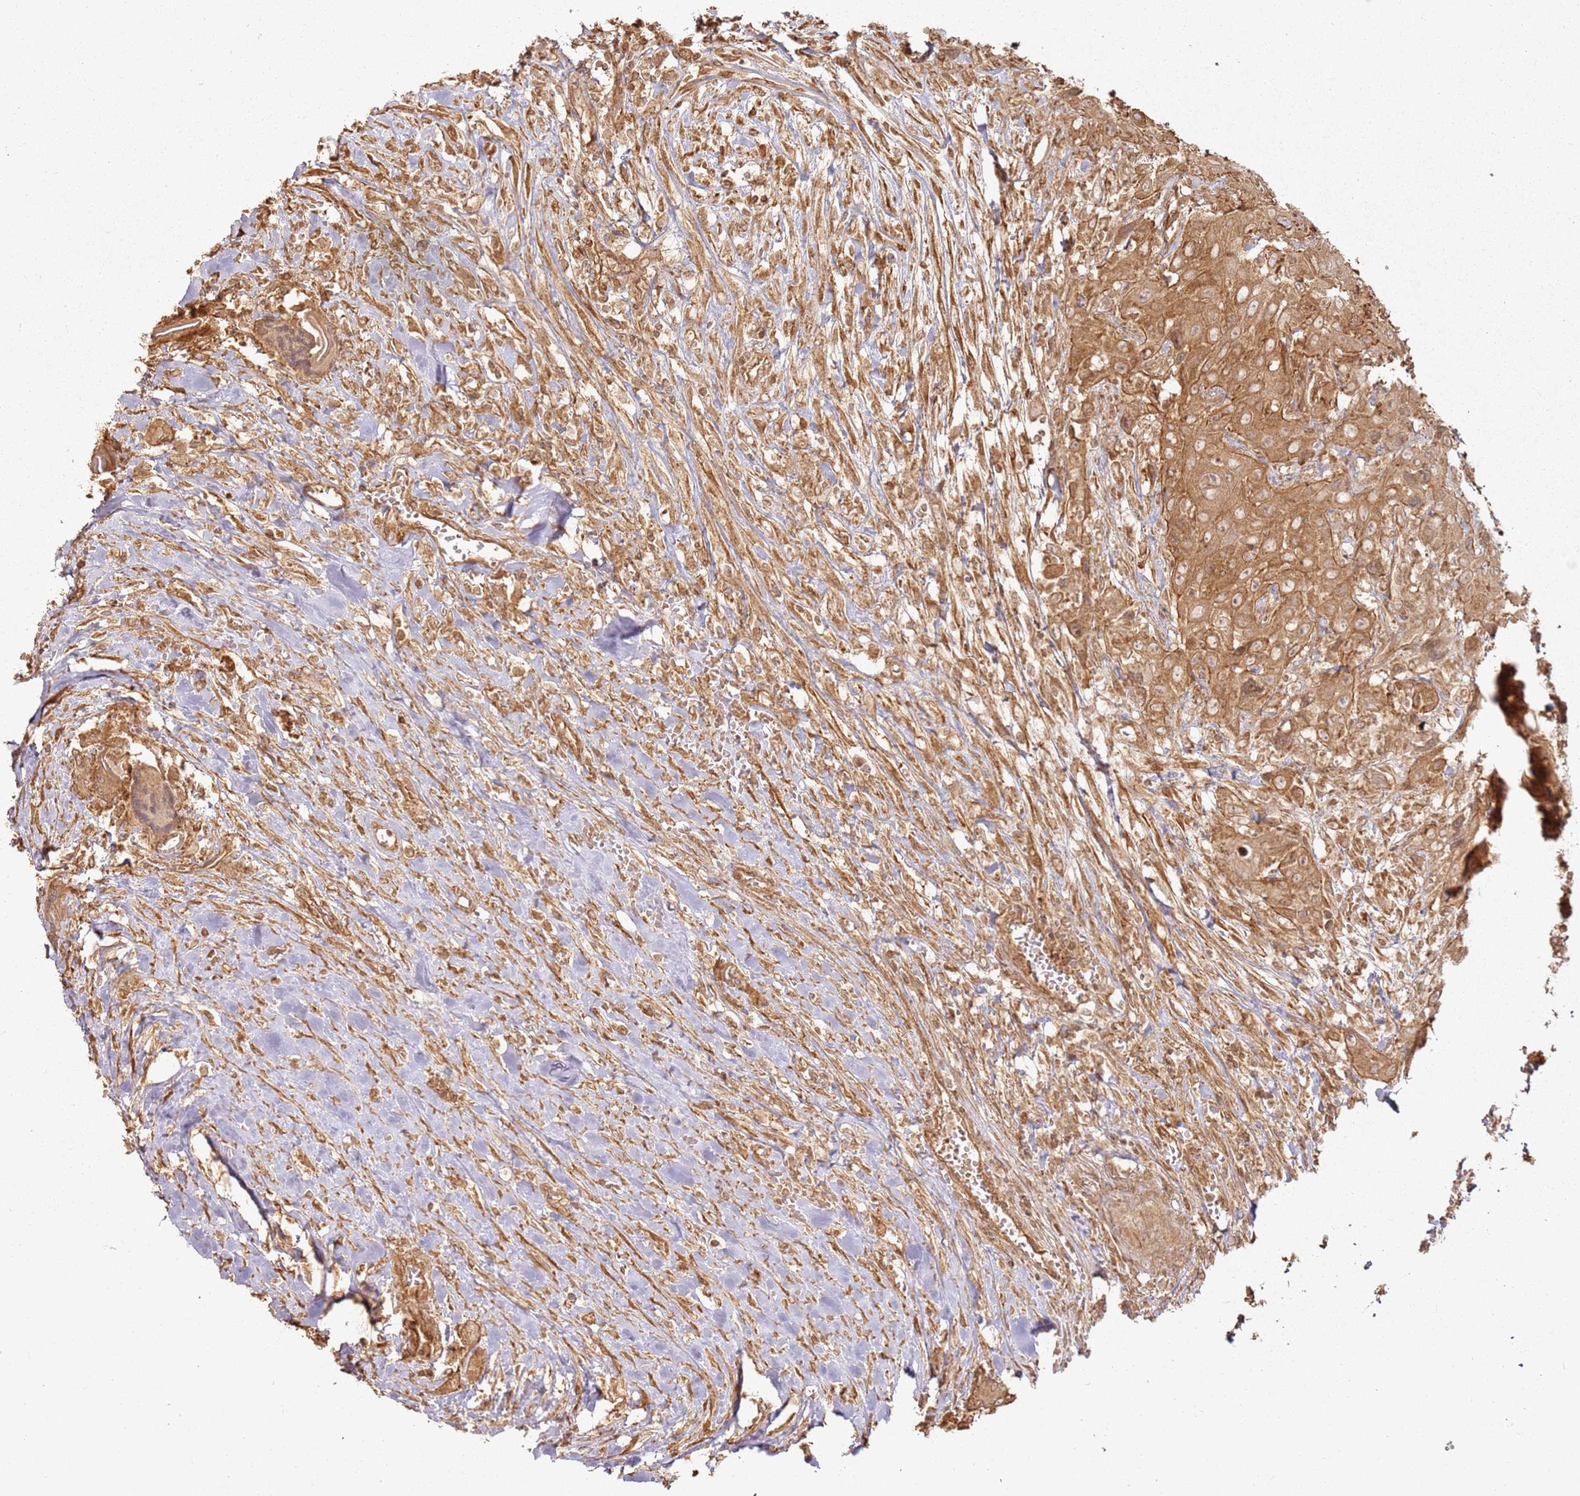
{"staining": {"intensity": "moderate", "quantity": ">75%", "location": "cytoplasmic/membranous"}, "tissue": "head and neck cancer", "cell_type": "Tumor cells", "image_type": "cancer", "snomed": [{"axis": "morphology", "description": "Squamous cell carcinoma, NOS"}, {"axis": "topography", "description": "Head-Neck"}], "caption": "A medium amount of moderate cytoplasmic/membranous expression is identified in about >75% of tumor cells in head and neck cancer (squamous cell carcinoma) tissue. Immunohistochemistry (ihc) stains the protein in brown and the nuclei are stained blue.", "gene": "ZNF776", "patient": {"sex": "male", "age": 81}}